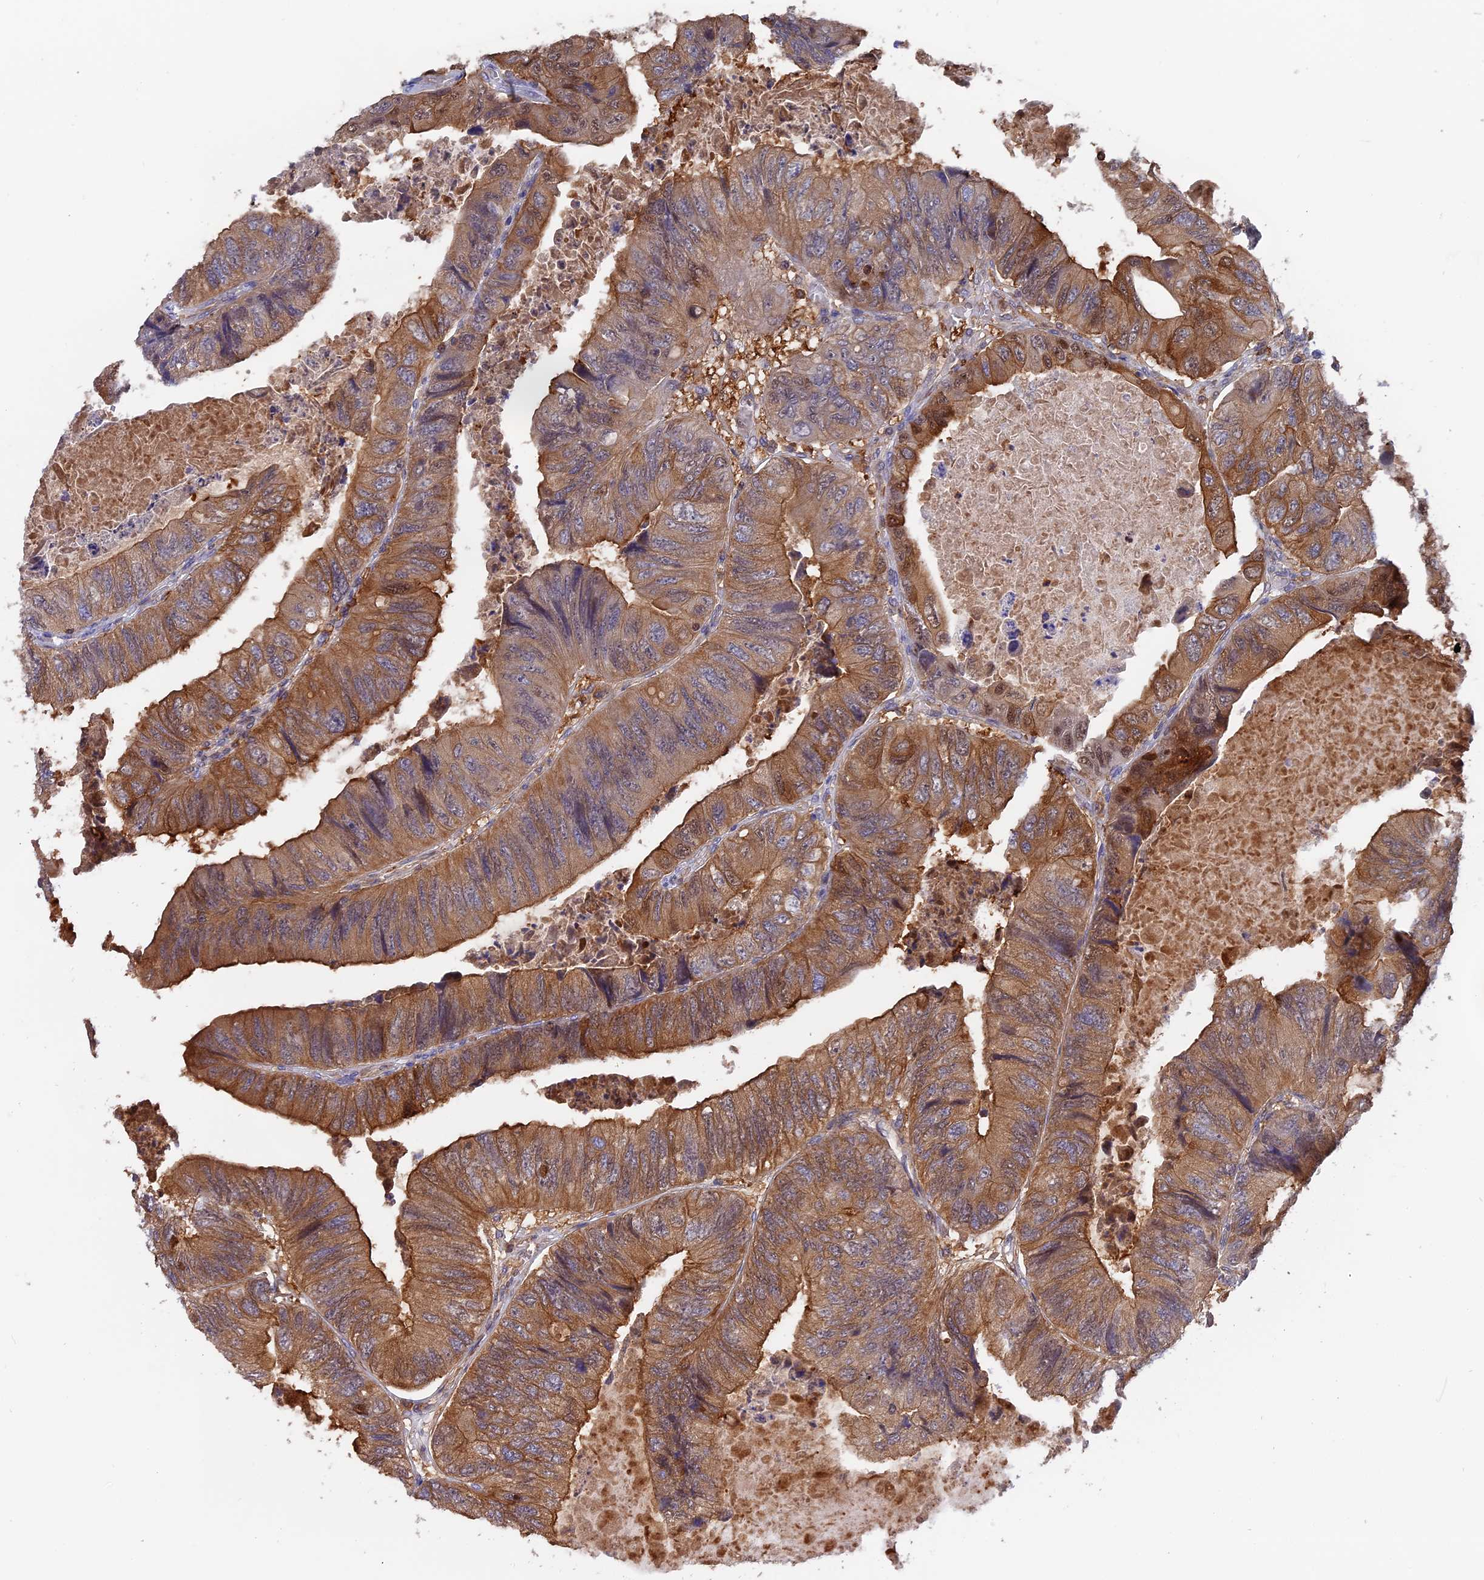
{"staining": {"intensity": "moderate", "quantity": ">75%", "location": "cytoplasmic/membranous"}, "tissue": "colorectal cancer", "cell_type": "Tumor cells", "image_type": "cancer", "snomed": [{"axis": "morphology", "description": "Adenocarcinoma, NOS"}, {"axis": "topography", "description": "Rectum"}], "caption": "Adenocarcinoma (colorectal) stained with immunohistochemistry (IHC) reveals moderate cytoplasmic/membranous expression in about >75% of tumor cells.", "gene": "FAM118B", "patient": {"sex": "male", "age": 63}}